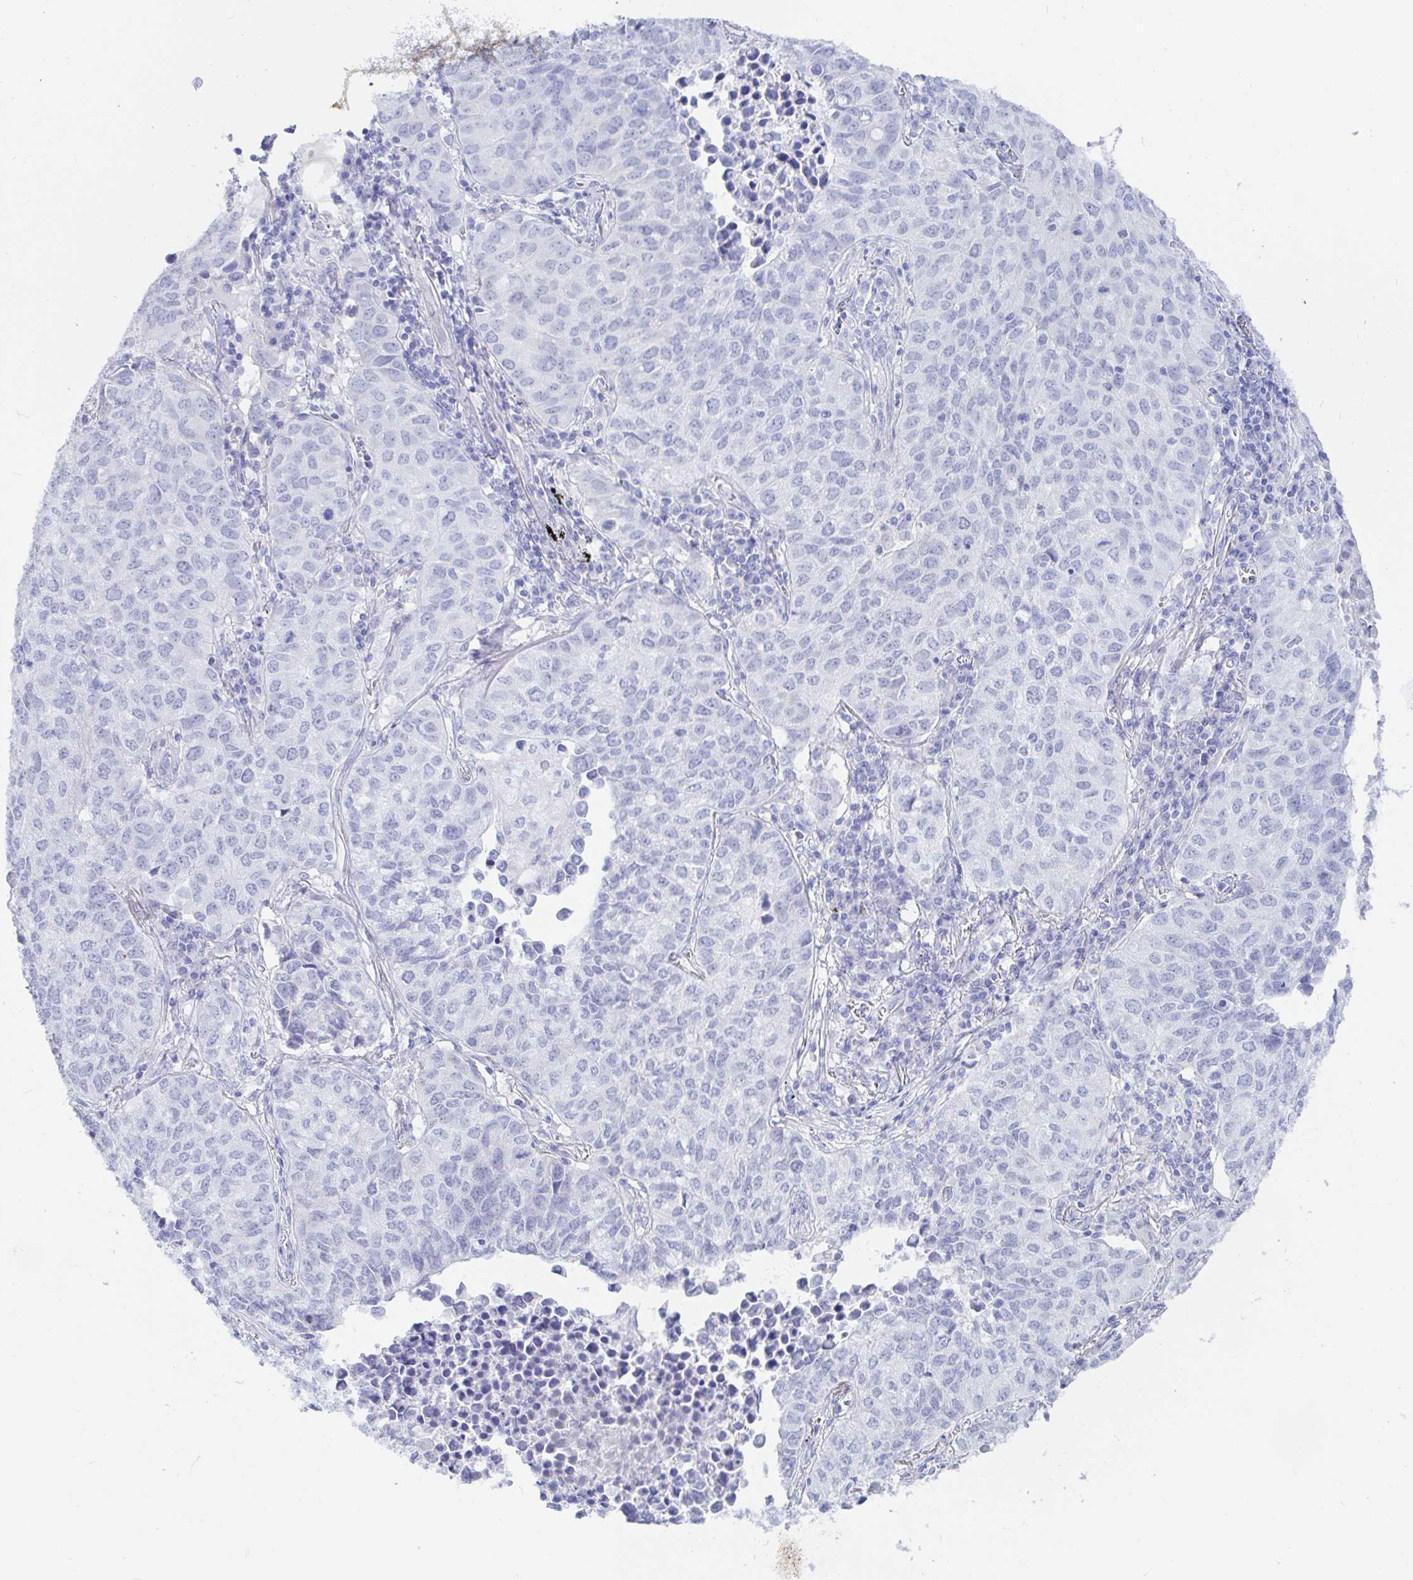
{"staining": {"intensity": "negative", "quantity": "none", "location": "none"}, "tissue": "lung cancer", "cell_type": "Tumor cells", "image_type": "cancer", "snomed": [{"axis": "morphology", "description": "Adenocarcinoma, NOS"}, {"axis": "topography", "description": "Lung"}], "caption": "Immunohistochemistry of human lung cancer demonstrates no staining in tumor cells.", "gene": "KCNH6", "patient": {"sex": "female", "age": 50}}